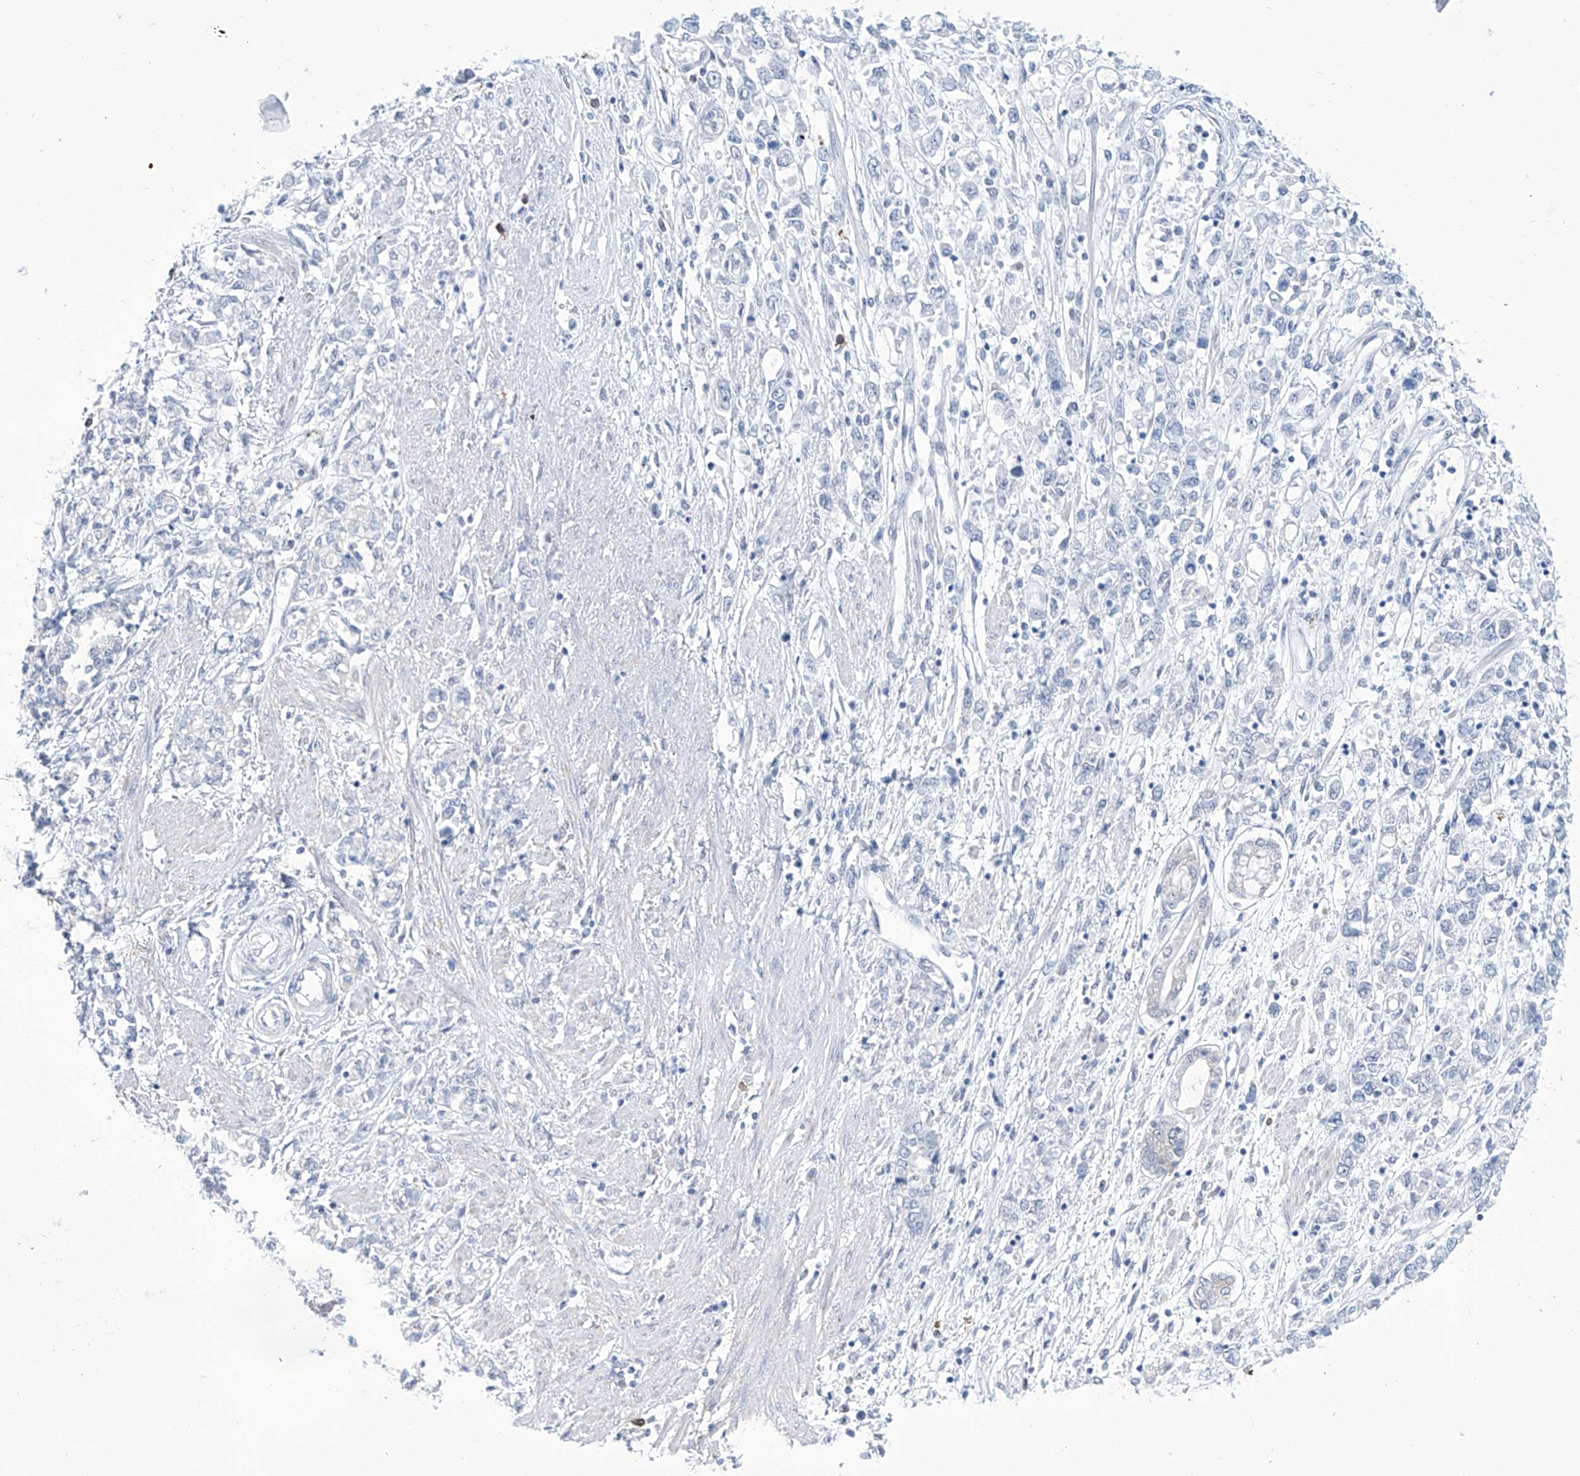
{"staining": {"intensity": "negative", "quantity": "none", "location": "none"}, "tissue": "stomach cancer", "cell_type": "Tumor cells", "image_type": "cancer", "snomed": [{"axis": "morphology", "description": "Adenocarcinoma, NOS"}, {"axis": "topography", "description": "Stomach"}], "caption": "The histopathology image shows no significant expression in tumor cells of stomach cancer (adenocarcinoma). (Stains: DAB (3,3'-diaminobenzidine) immunohistochemistry with hematoxylin counter stain, Microscopy: brightfield microscopy at high magnification).", "gene": "ALDH6A1", "patient": {"sex": "female", "age": 76}}